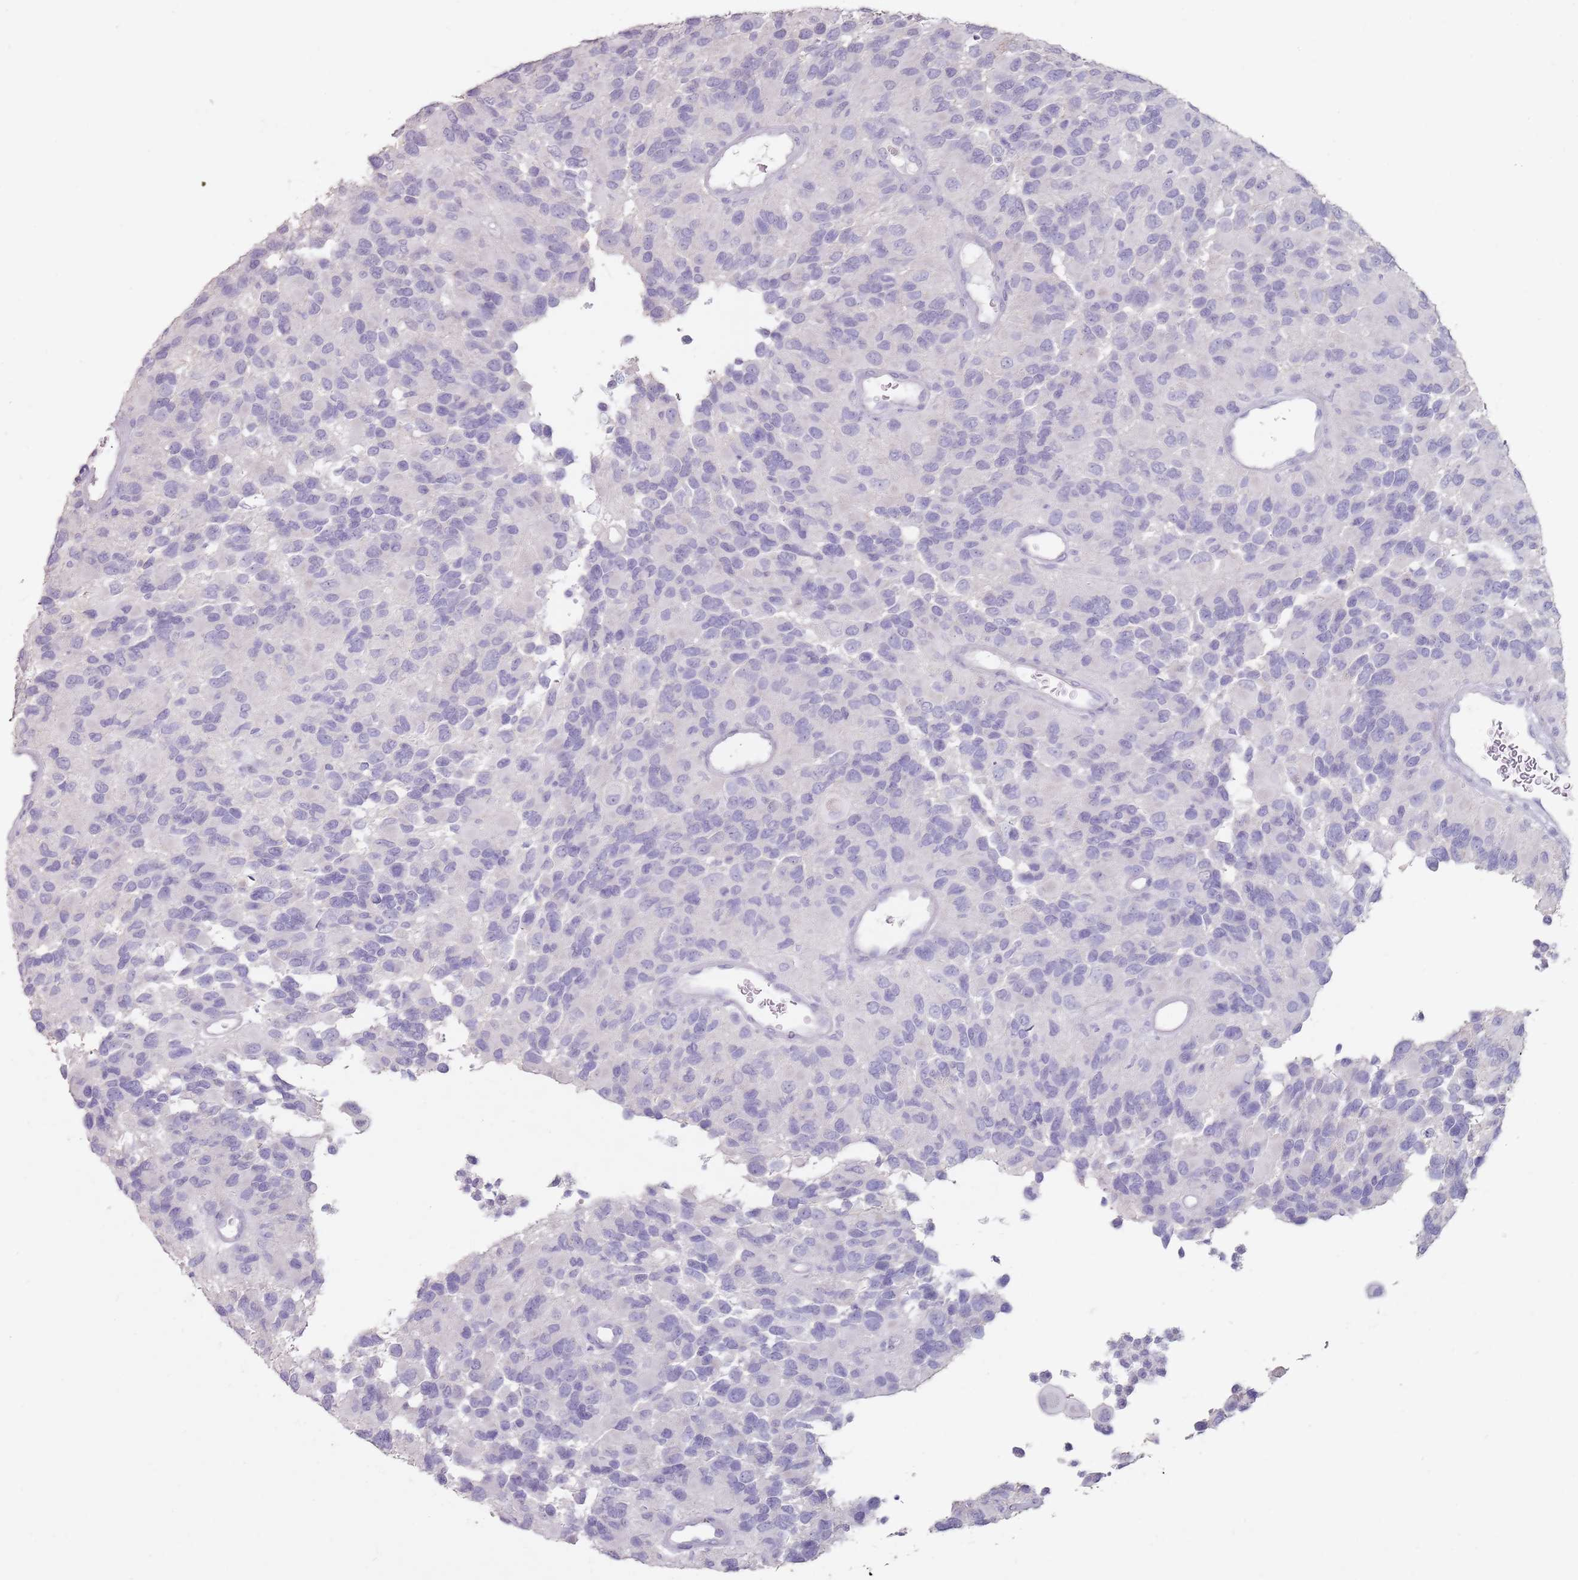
{"staining": {"intensity": "negative", "quantity": "none", "location": "none"}, "tissue": "glioma", "cell_type": "Tumor cells", "image_type": "cancer", "snomed": [{"axis": "morphology", "description": "Glioma, malignant, High grade"}, {"axis": "topography", "description": "Brain"}], "caption": "Human glioma stained for a protein using immunohistochemistry shows no expression in tumor cells.", "gene": "STYK1", "patient": {"sex": "male", "age": 77}}